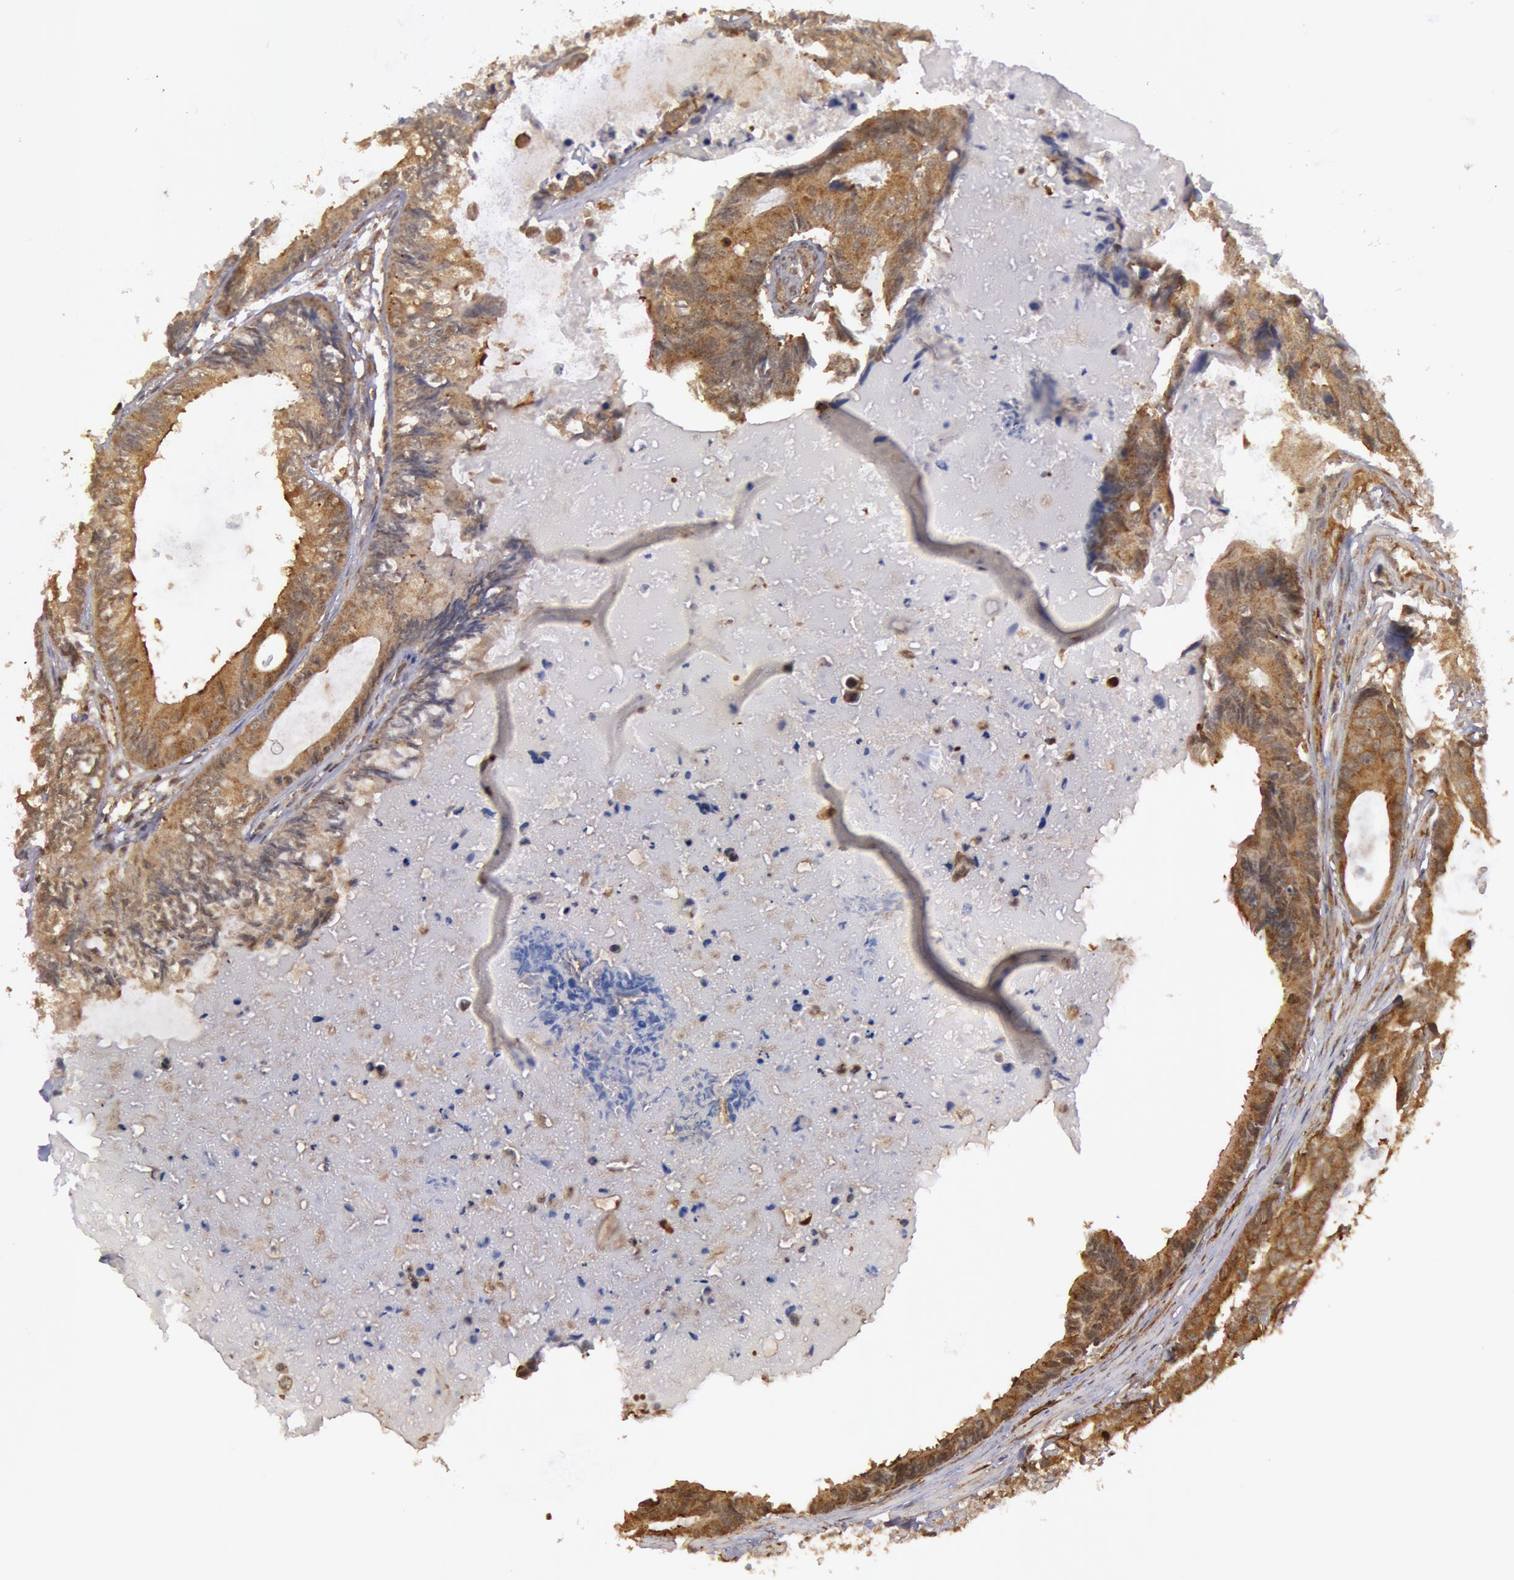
{"staining": {"intensity": "moderate", "quantity": ">75%", "location": "cytoplasmic/membranous"}, "tissue": "colorectal cancer", "cell_type": "Tumor cells", "image_type": "cancer", "snomed": [{"axis": "morphology", "description": "Adenocarcinoma, NOS"}, {"axis": "topography", "description": "Rectum"}], "caption": "Colorectal cancer (adenocarcinoma) stained with immunohistochemistry demonstrates moderate cytoplasmic/membranous expression in about >75% of tumor cells.", "gene": "USP14", "patient": {"sex": "female", "age": 98}}